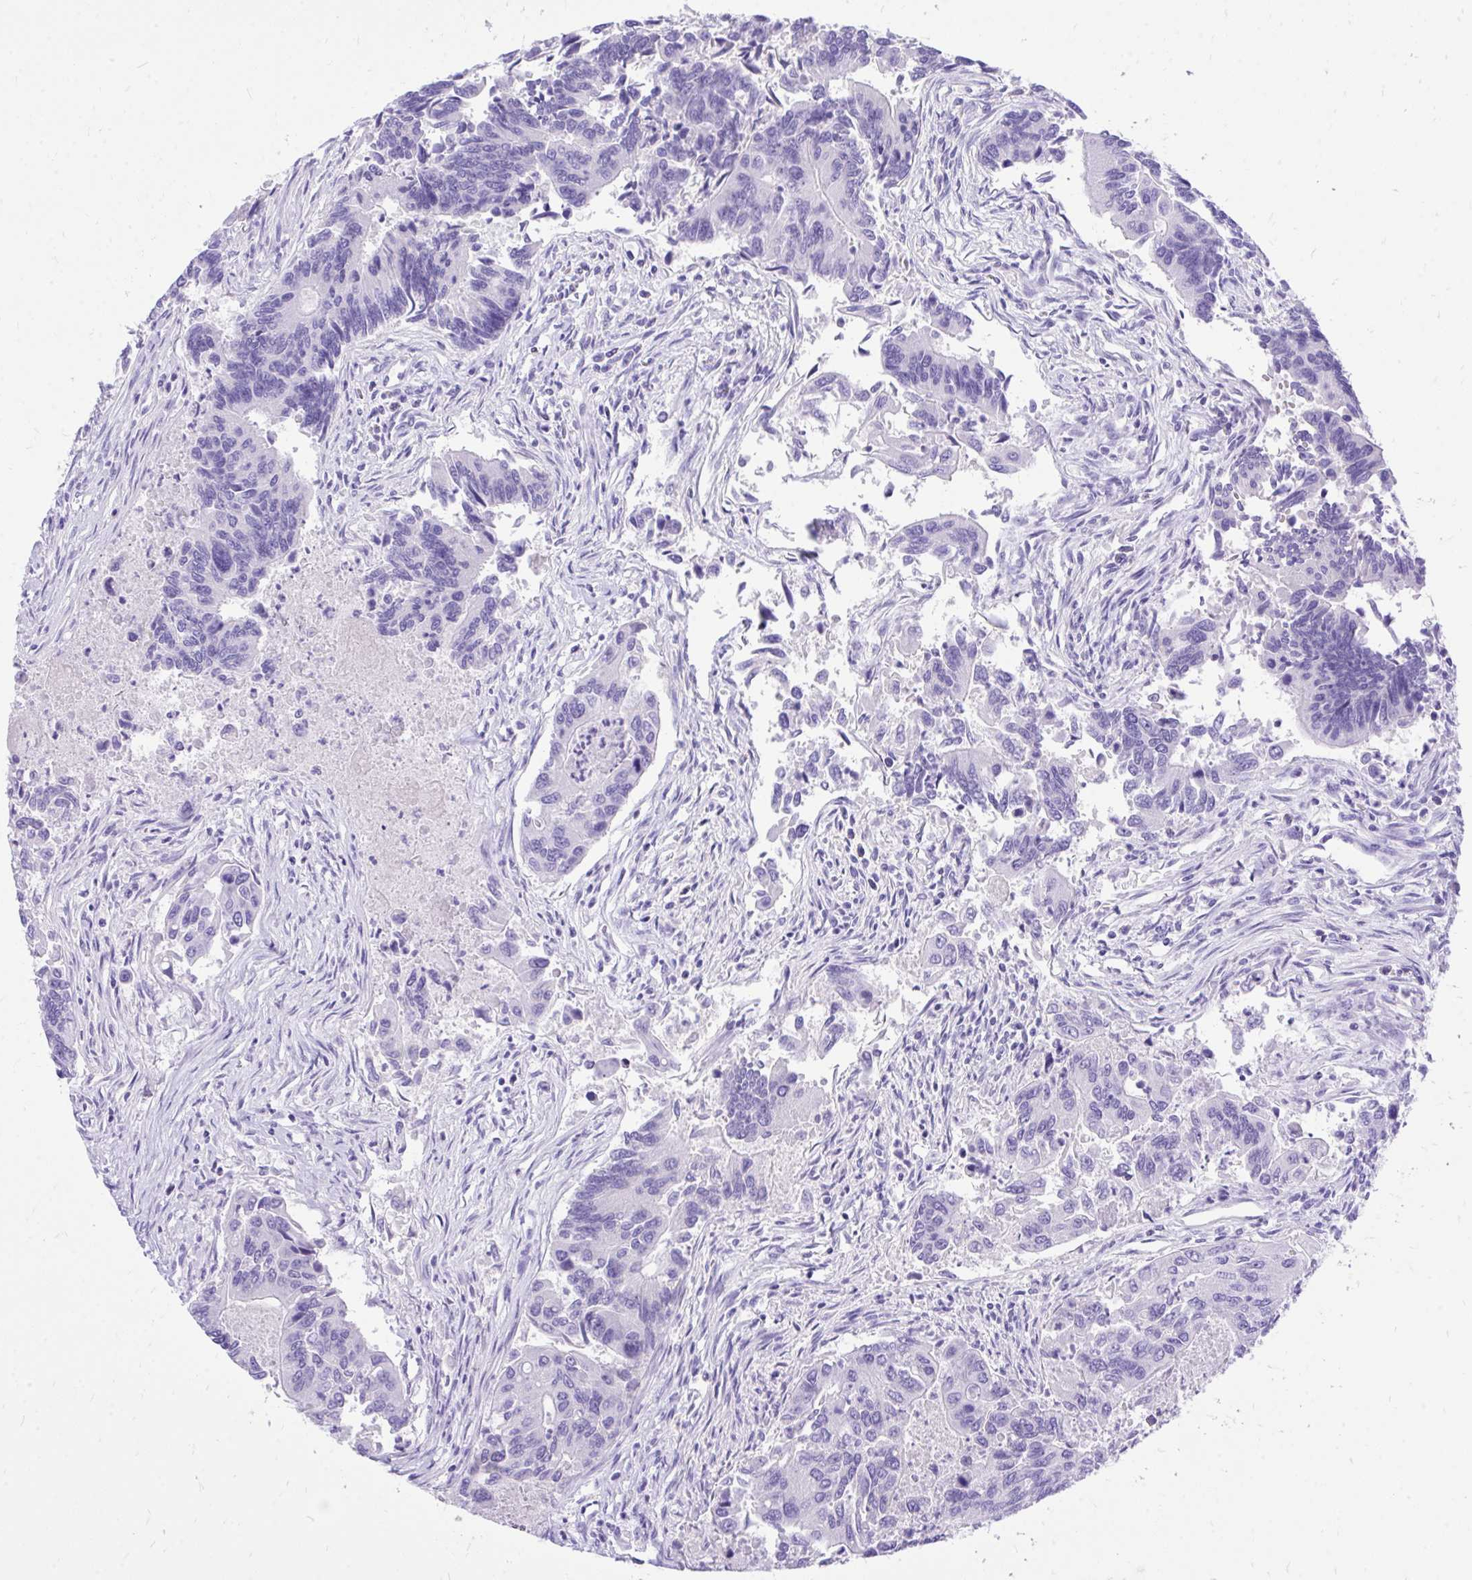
{"staining": {"intensity": "negative", "quantity": "none", "location": "none"}, "tissue": "colorectal cancer", "cell_type": "Tumor cells", "image_type": "cancer", "snomed": [{"axis": "morphology", "description": "Adenocarcinoma, NOS"}, {"axis": "topography", "description": "Colon"}], "caption": "The histopathology image demonstrates no staining of tumor cells in colorectal adenocarcinoma.", "gene": "MON1A", "patient": {"sex": "female", "age": 67}}